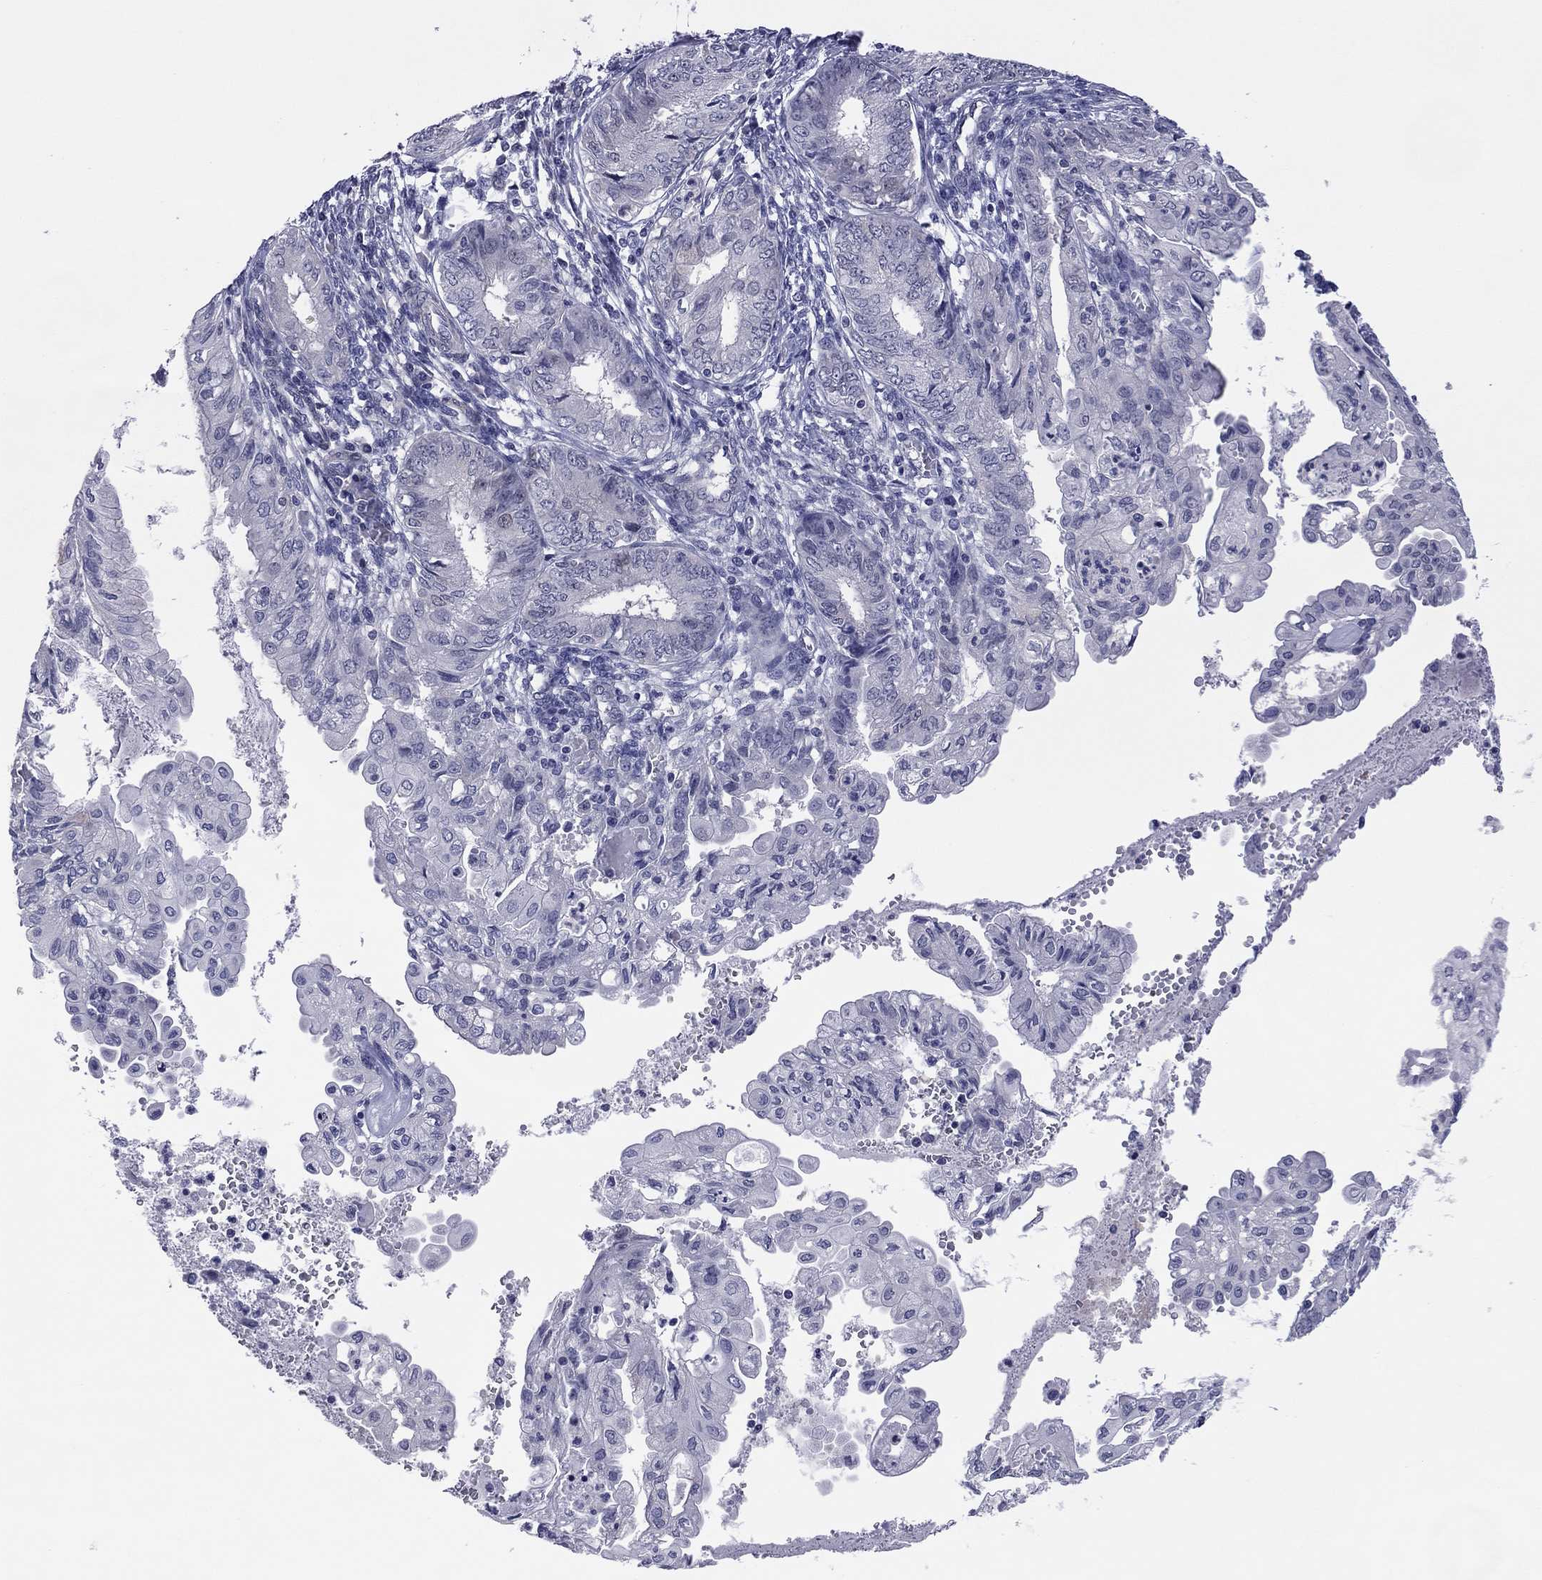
{"staining": {"intensity": "negative", "quantity": "none", "location": "none"}, "tissue": "endometrial cancer", "cell_type": "Tumor cells", "image_type": "cancer", "snomed": [{"axis": "morphology", "description": "Adenocarcinoma, NOS"}, {"axis": "topography", "description": "Endometrium"}], "caption": "The image exhibits no staining of tumor cells in endometrial adenocarcinoma.", "gene": "POU5F2", "patient": {"sex": "female", "age": 68}}